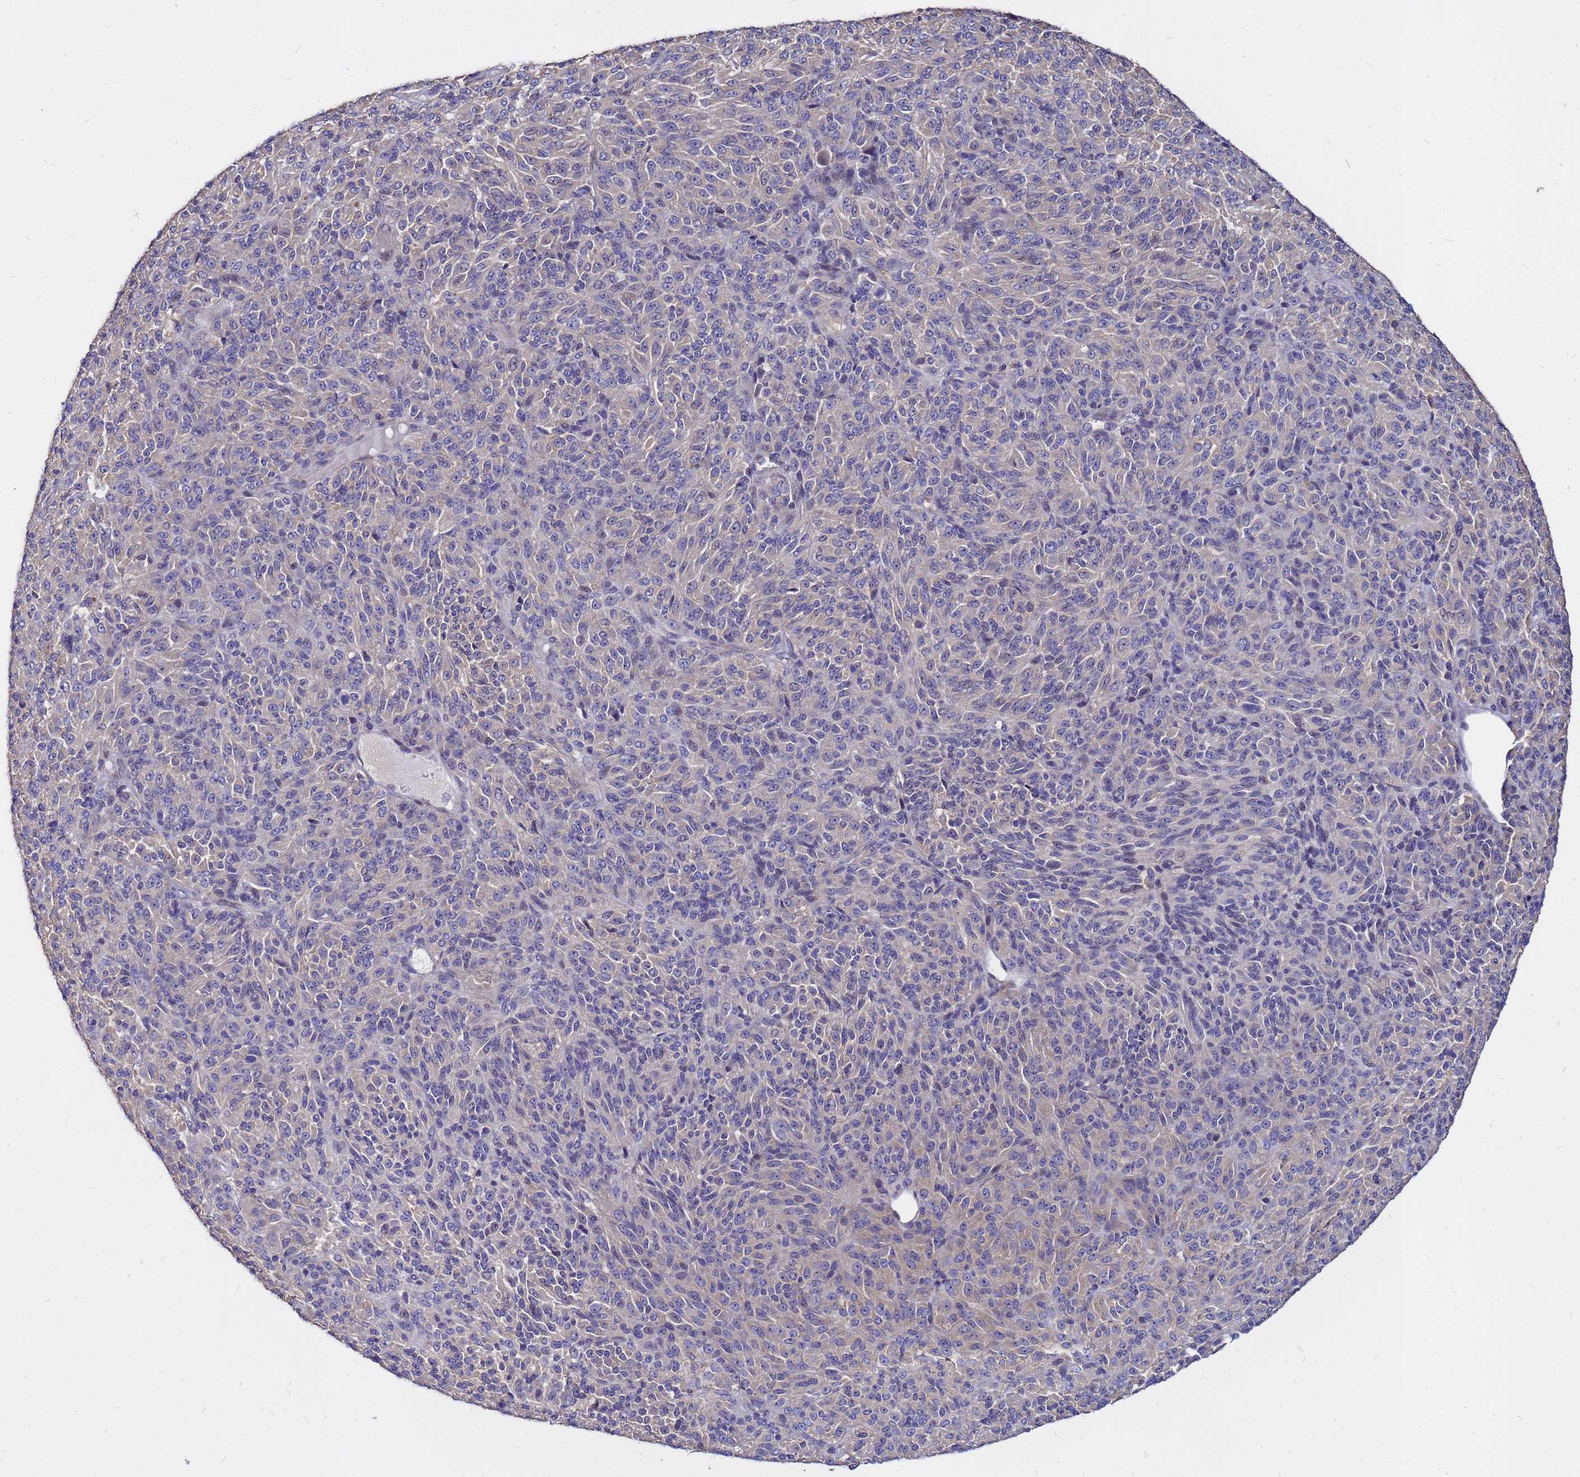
{"staining": {"intensity": "weak", "quantity": "<25%", "location": "cytoplasmic/membranous"}, "tissue": "melanoma", "cell_type": "Tumor cells", "image_type": "cancer", "snomed": [{"axis": "morphology", "description": "Malignant melanoma, Metastatic site"}, {"axis": "topography", "description": "Brain"}], "caption": "Human melanoma stained for a protein using immunohistochemistry exhibits no staining in tumor cells.", "gene": "MOB2", "patient": {"sex": "female", "age": 56}}